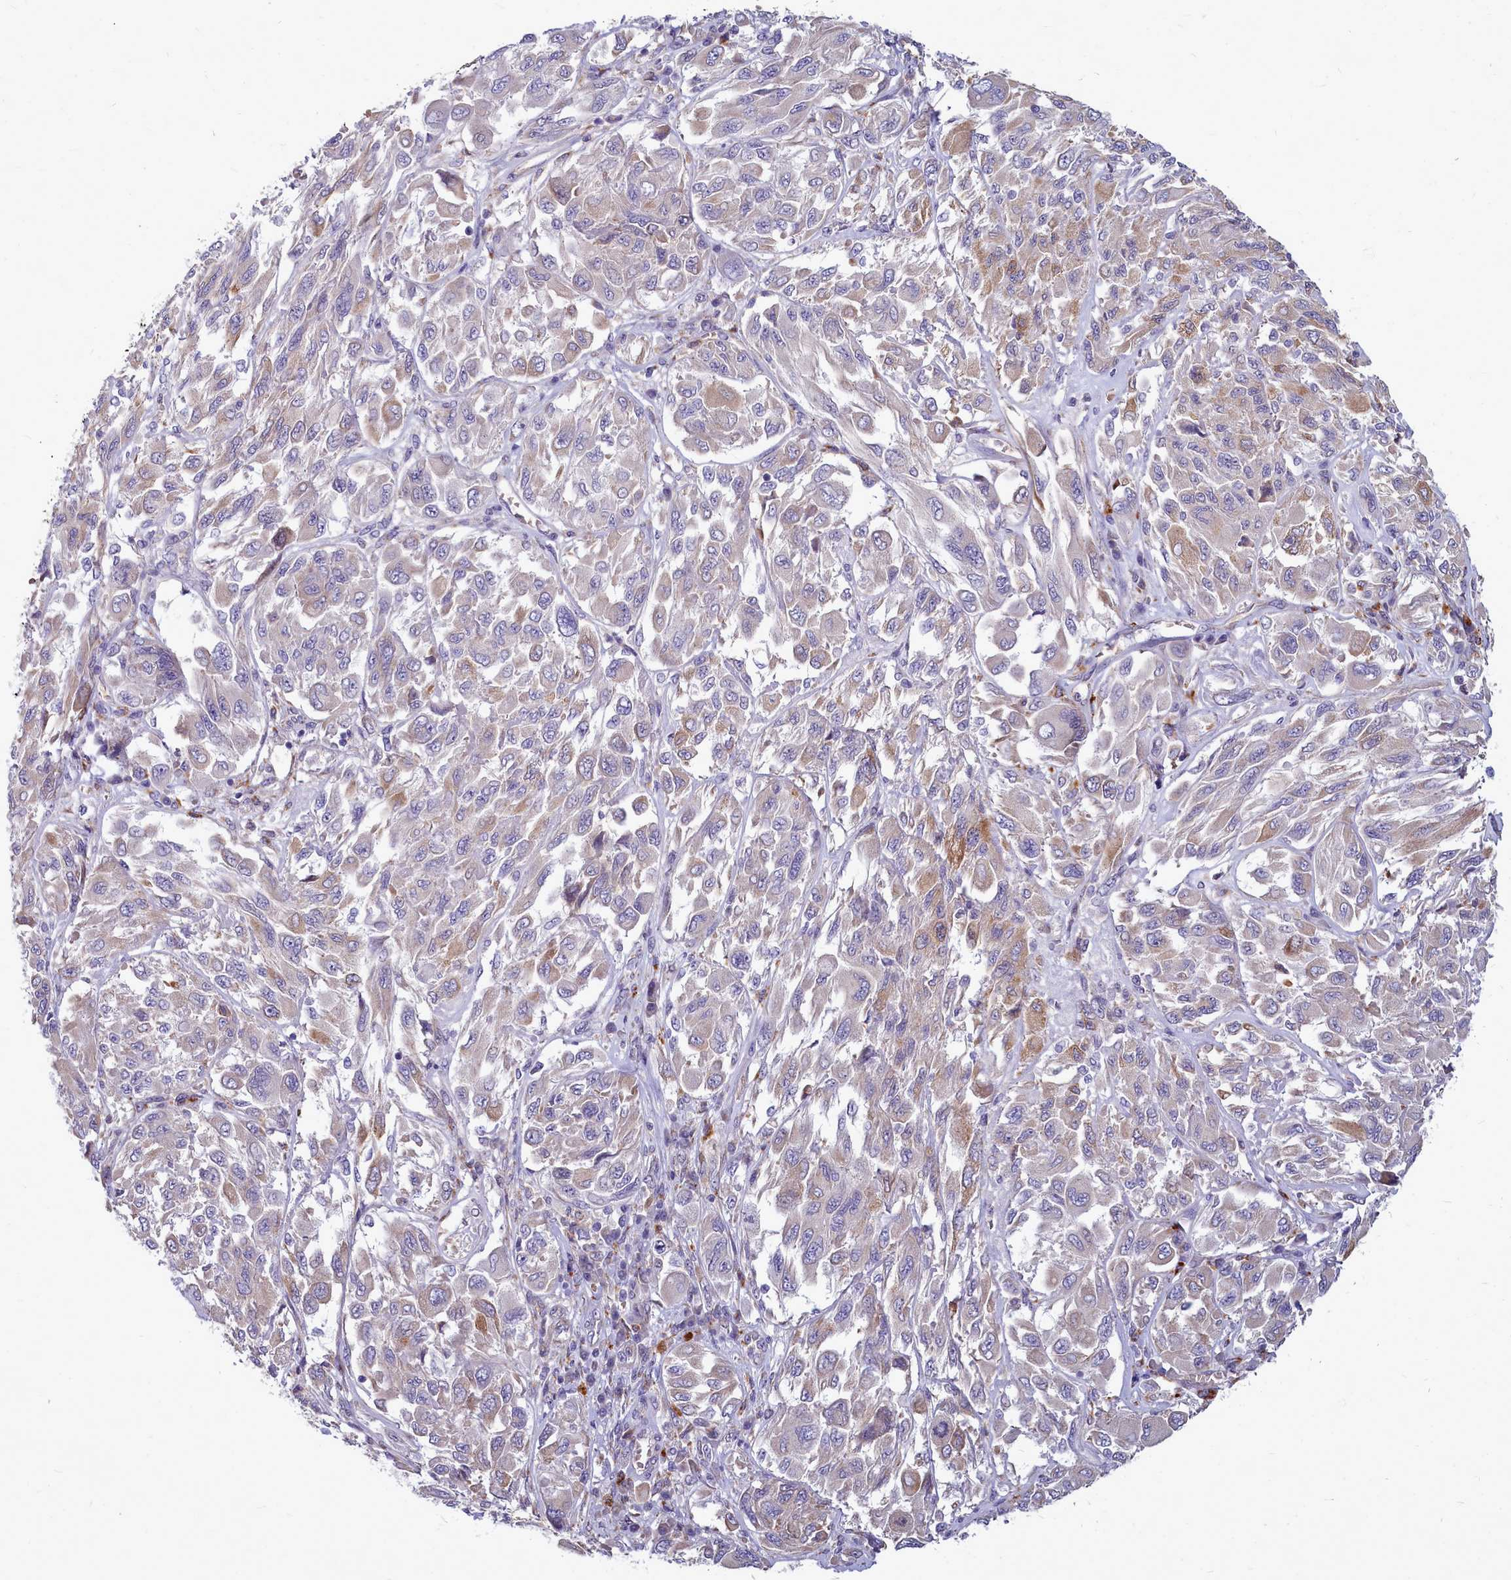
{"staining": {"intensity": "weak", "quantity": "<25%", "location": "cytoplasmic/membranous"}, "tissue": "melanoma", "cell_type": "Tumor cells", "image_type": "cancer", "snomed": [{"axis": "morphology", "description": "Malignant melanoma, NOS"}, {"axis": "topography", "description": "Skin"}], "caption": "High power microscopy histopathology image of an immunohistochemistry histopathology image of malignant melanoma, revealing no significant expression in tumor cells.", "gene": "SMPD4", "patient": {"sex": "female", "age": 91}}